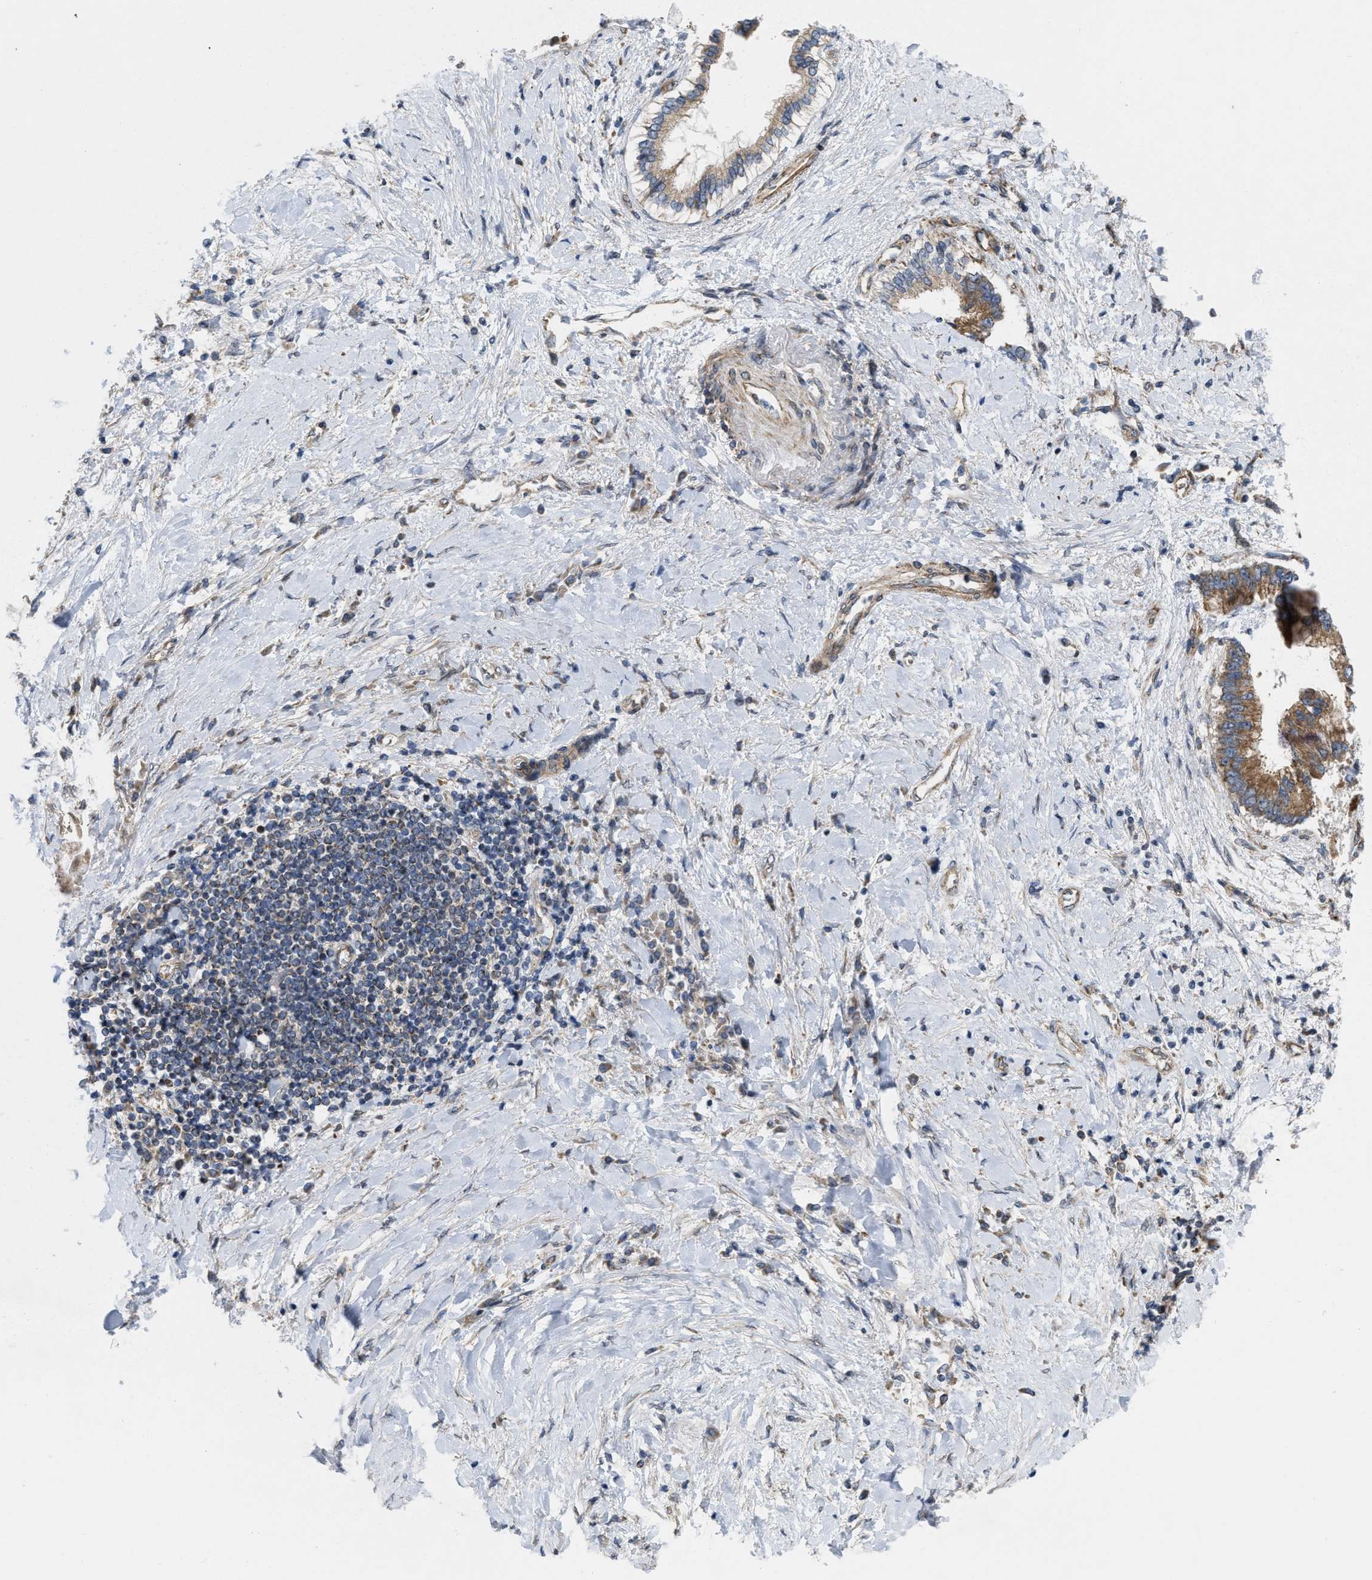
{"staining": {"intensity": "moderate", "quantity": ">75%", "location": "cytoplasmic/membranous"}, "tissue": "liver cancer", "cell_type": "Tumor cells", "image_type": "cancer", "snomed": [{"axis": "morphology", "description": "Cholangiocarcinoma"}, {"axis": "topography", "description": "Liver"}], "caption": "DAB immunohistochemical staining of human liver cancer (cholangiocarcinoma) reveals moderate cytoplasmic/membranous protein positivity in approximately >75% of tumor cells. The protein of interest is shown in brown color, while the nuclei are stained blue.", "gene": "EOGT", "patient": {"sex": "male", "age": 50}}